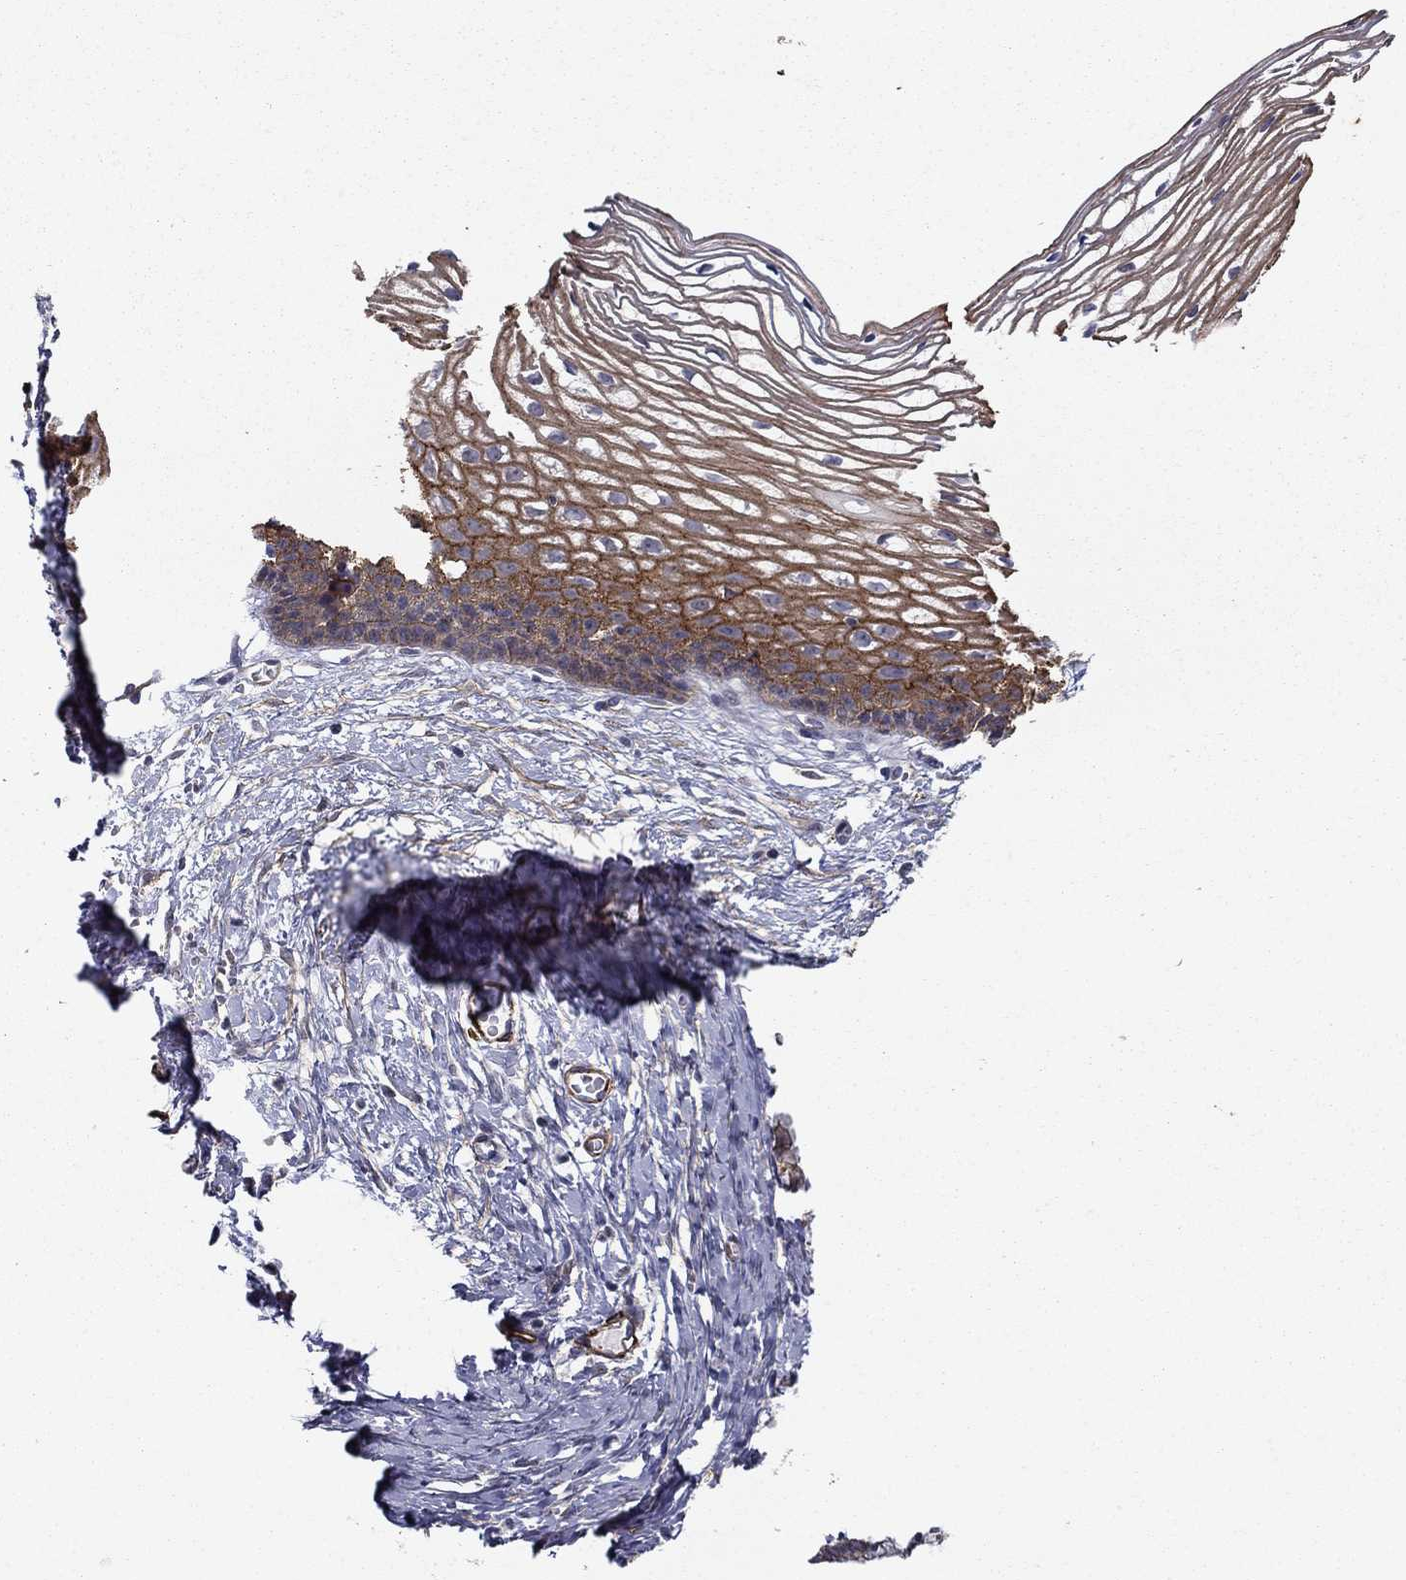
{"staining": {"intensity": "strong", "quantity": ">75%", "location": "cytoplasmic/membranous"}, "tissue": "cervix", "cell_type": "Squamous epithelial cells", "image_type": "normal", "snomed": [{"axis": "morphology", "description": "Normal tissue, NOS"}, {"axis": "topography", "description": "Cervix"}], "caption": "Benign cervix exhibits strong cytoplasmic/membranous expression in approximately >75% of squamous epithelial cells, visualized by immunohistochemistry. Ihc stains the protein of interest in brown and the nuclei are stained blue.", "gene": "KRBA1", "patient": {"sex": "female", "age": 40}}